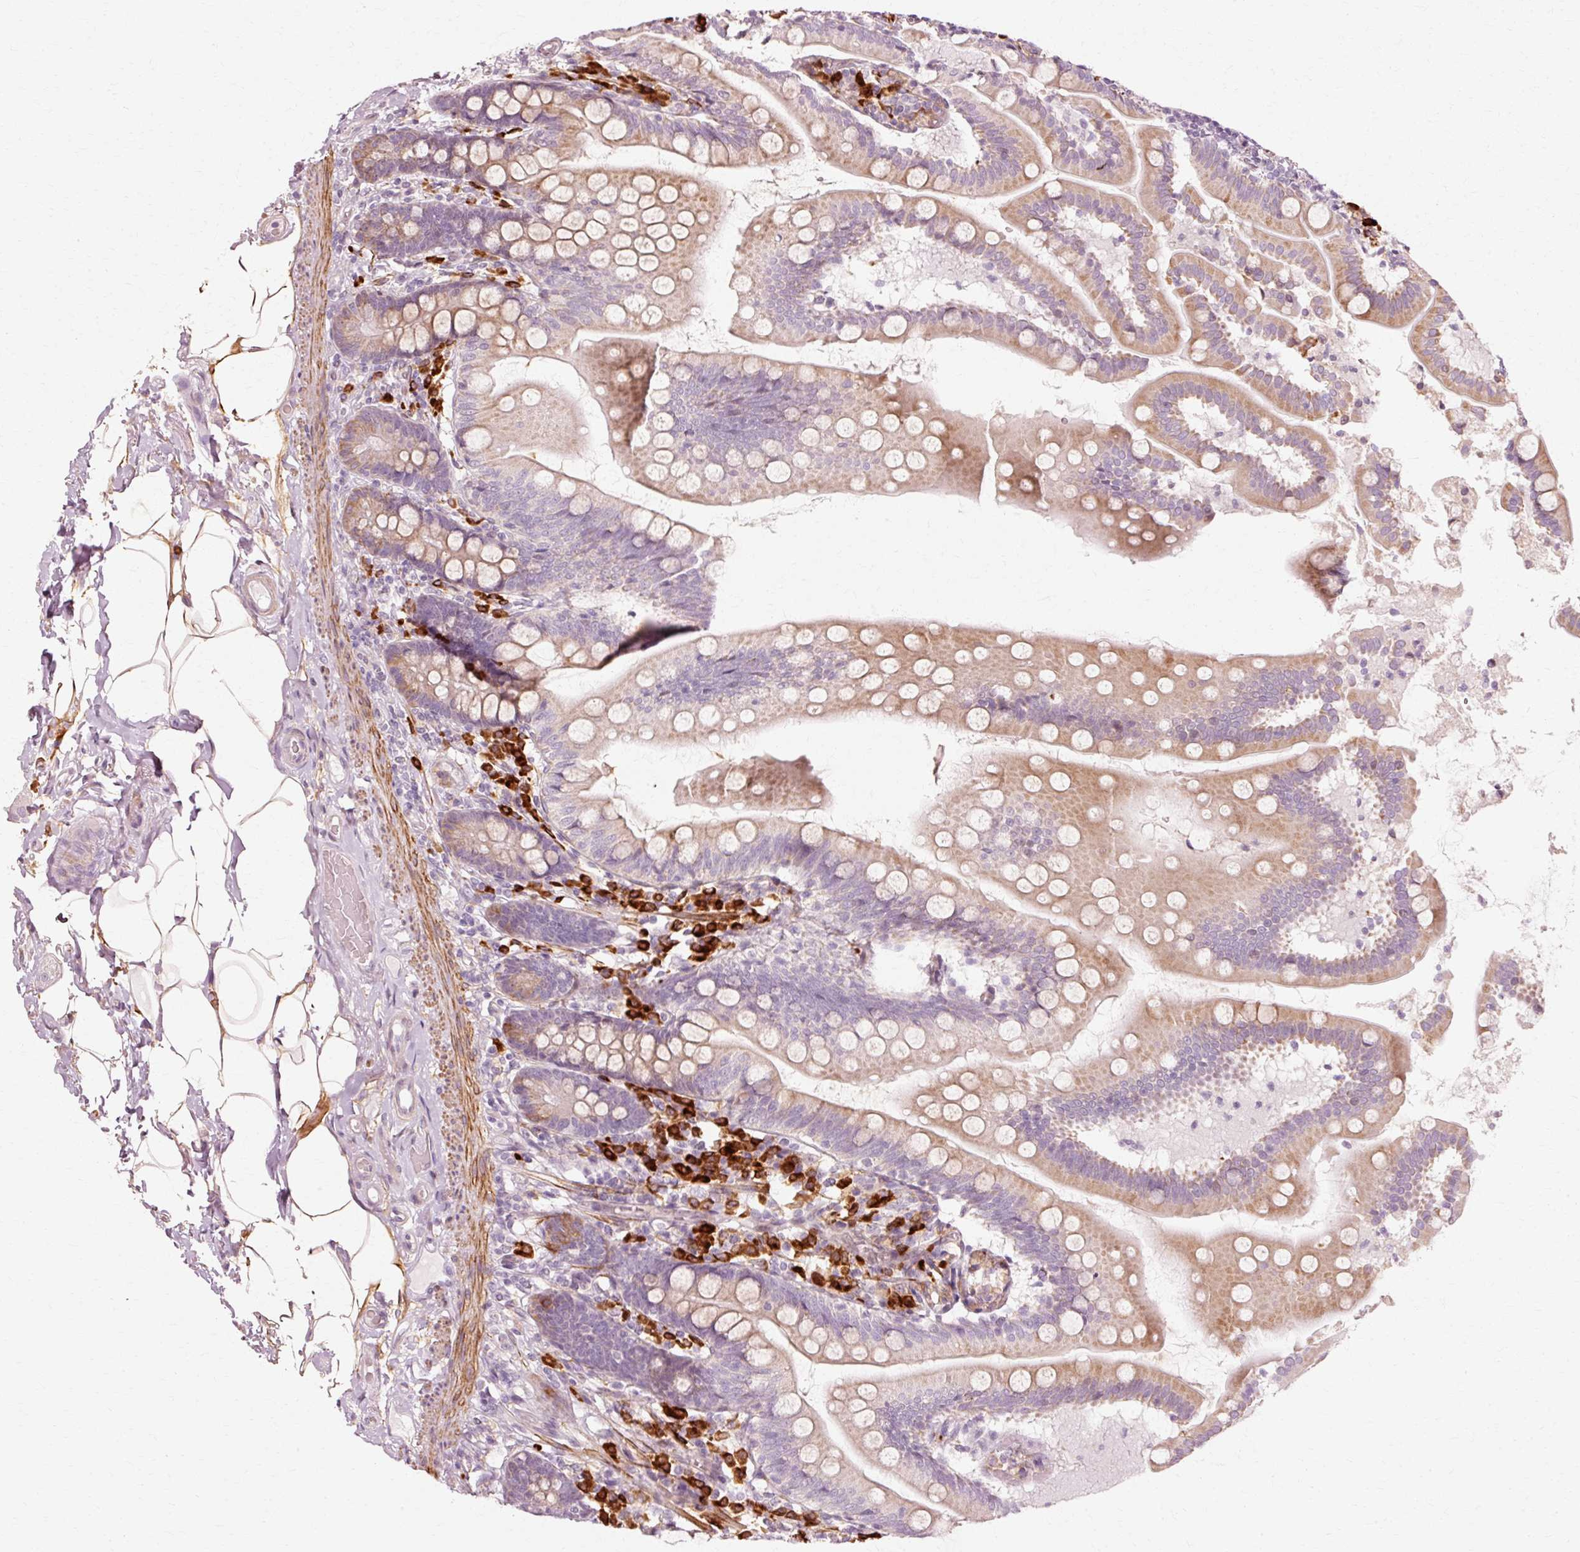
{"staining": {"intensity": "moderate", "quantity": "25%-75%", "location": "cytoplasmic/membranous"}, "tissue": "small intestine", "cell_type": "Glandular cells", "image_type": "normal", "snomed": [{"axis": "morphology", "description": "Normal tissue, NOS"}, {"axis": "topography", "description": "Small intestine"}], "caption": "Immunohistochemistry (IHC) of unremarkable human small intestine reveals medium levels of moderate cytoplasmic/membranous expression in approximately 25%-75% of glandular cells.", "gene": "RANBP2", "patient": {"sex": "female", "age": 64}}